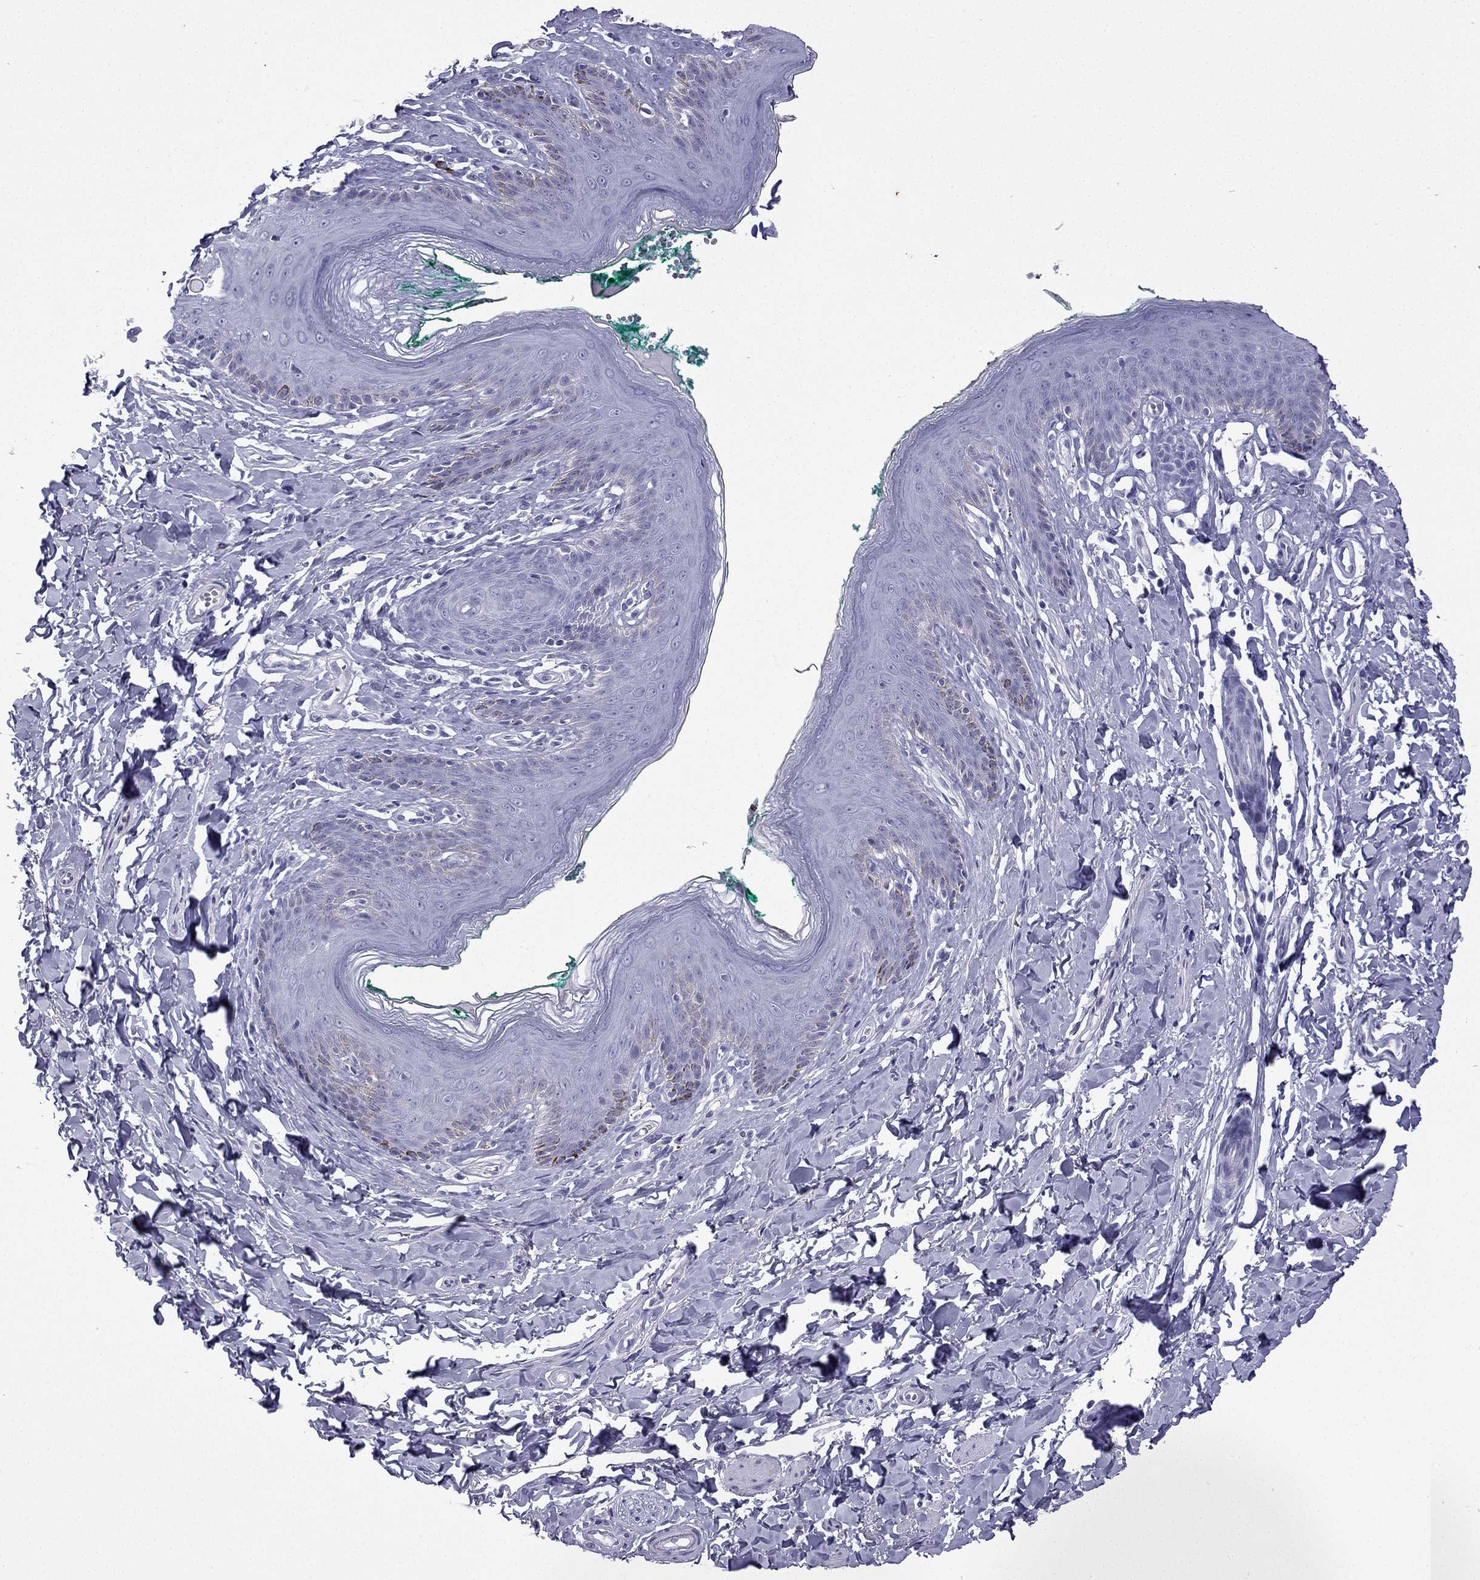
{"staining": {"intensity": "negative", "quantity": "none", "location": "none"}, "tissue": "skin", "cell_type": "Epidermal cells", "image_type": "normal", "snomed": [{"axis": "morphology", "description": "Normal tissue, NOS"}, {"axis": "topography", "description": "Vulva"}], "caption": "This is an IHC photomicrograph of unremarkable skin. There is no positivity in epidermal cells.", "gene": "GJA8", "patient": {"sex": "female", "age": 66}}